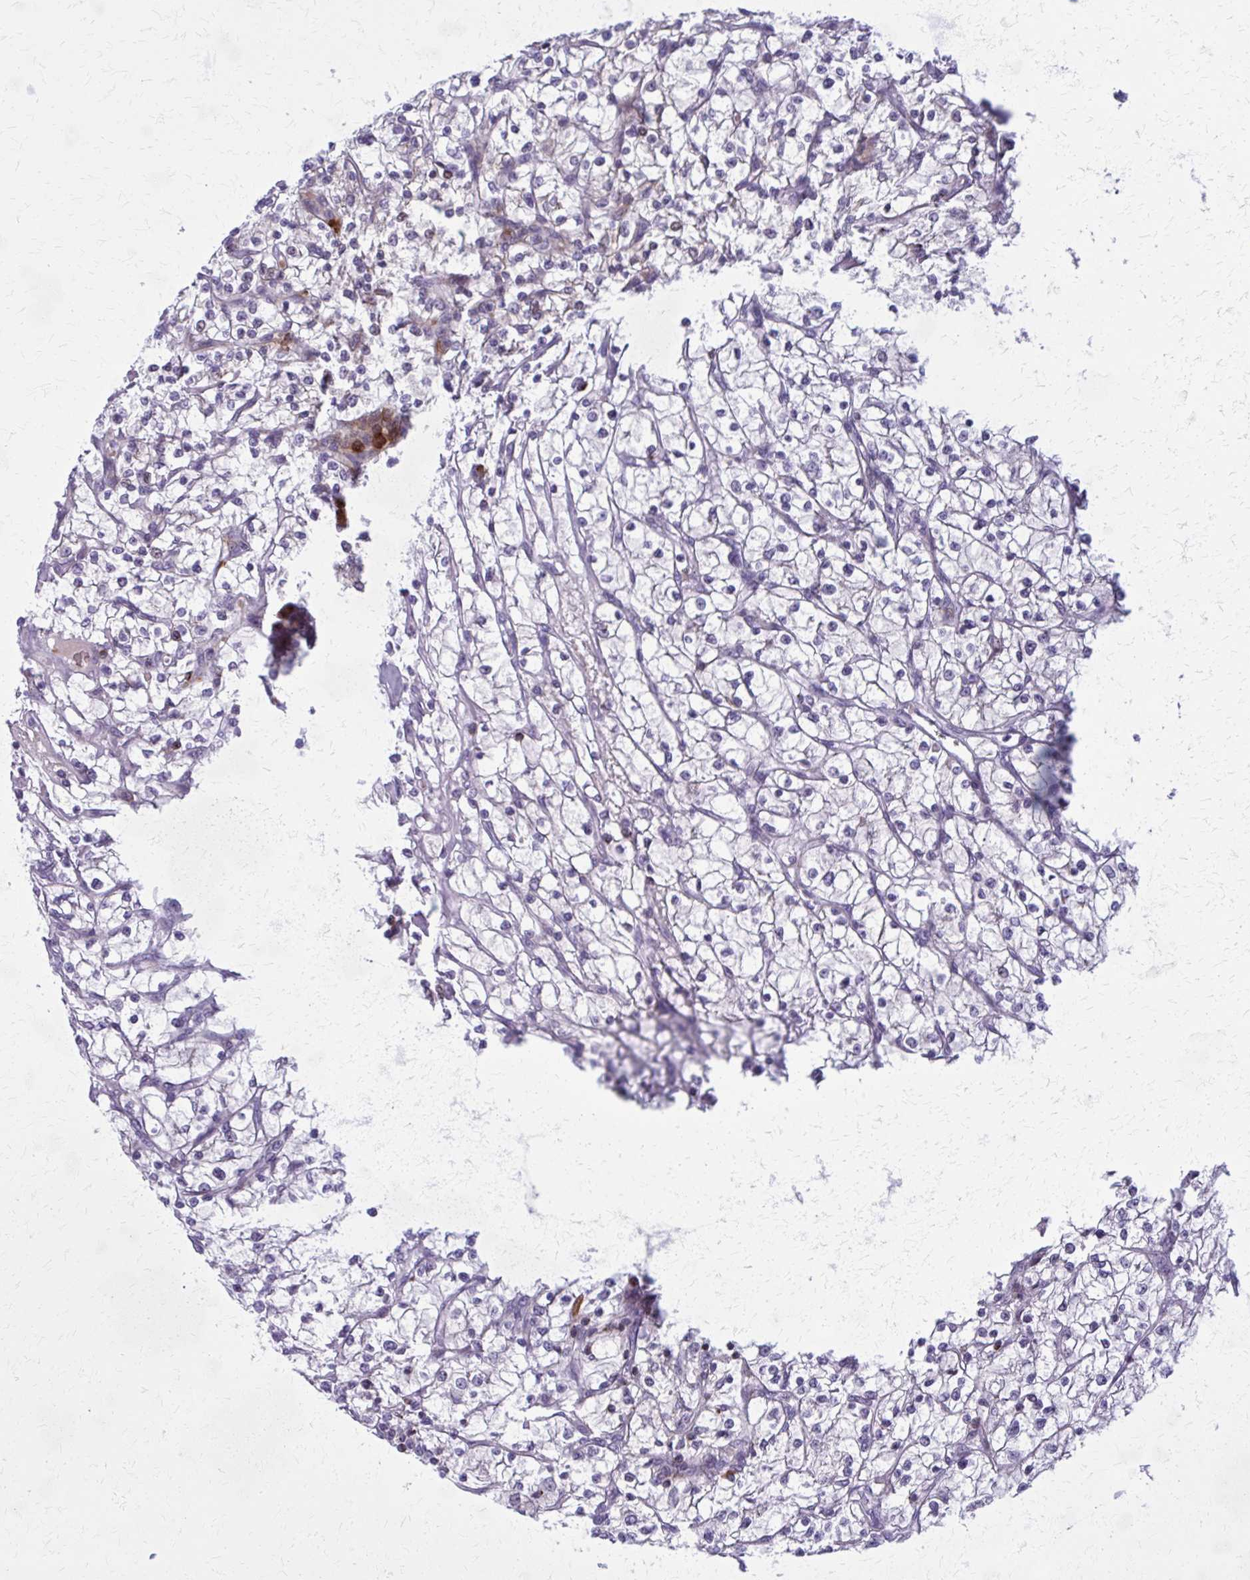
{"staining": {"intensity": "negative", "quantity": "none", "location": "none"}, "tissue": "renal cancer", "cell_type": "Tumor cells", "image_type": "cancer", "snomed": [{"axis": "morphology", "description": "Adenocarcinoma, NOS"}, {"axis": "topography", "description": "Kidney"}], "caption": "The IHC image has no significant expression in tumor cells of renal cancer tissue. (DAB immunohistochemistry (IHC) visualized using brightfield microscopy, high magnification).", "gene": "PEDS1", "patient": {"sex": "female", "age": 64}}